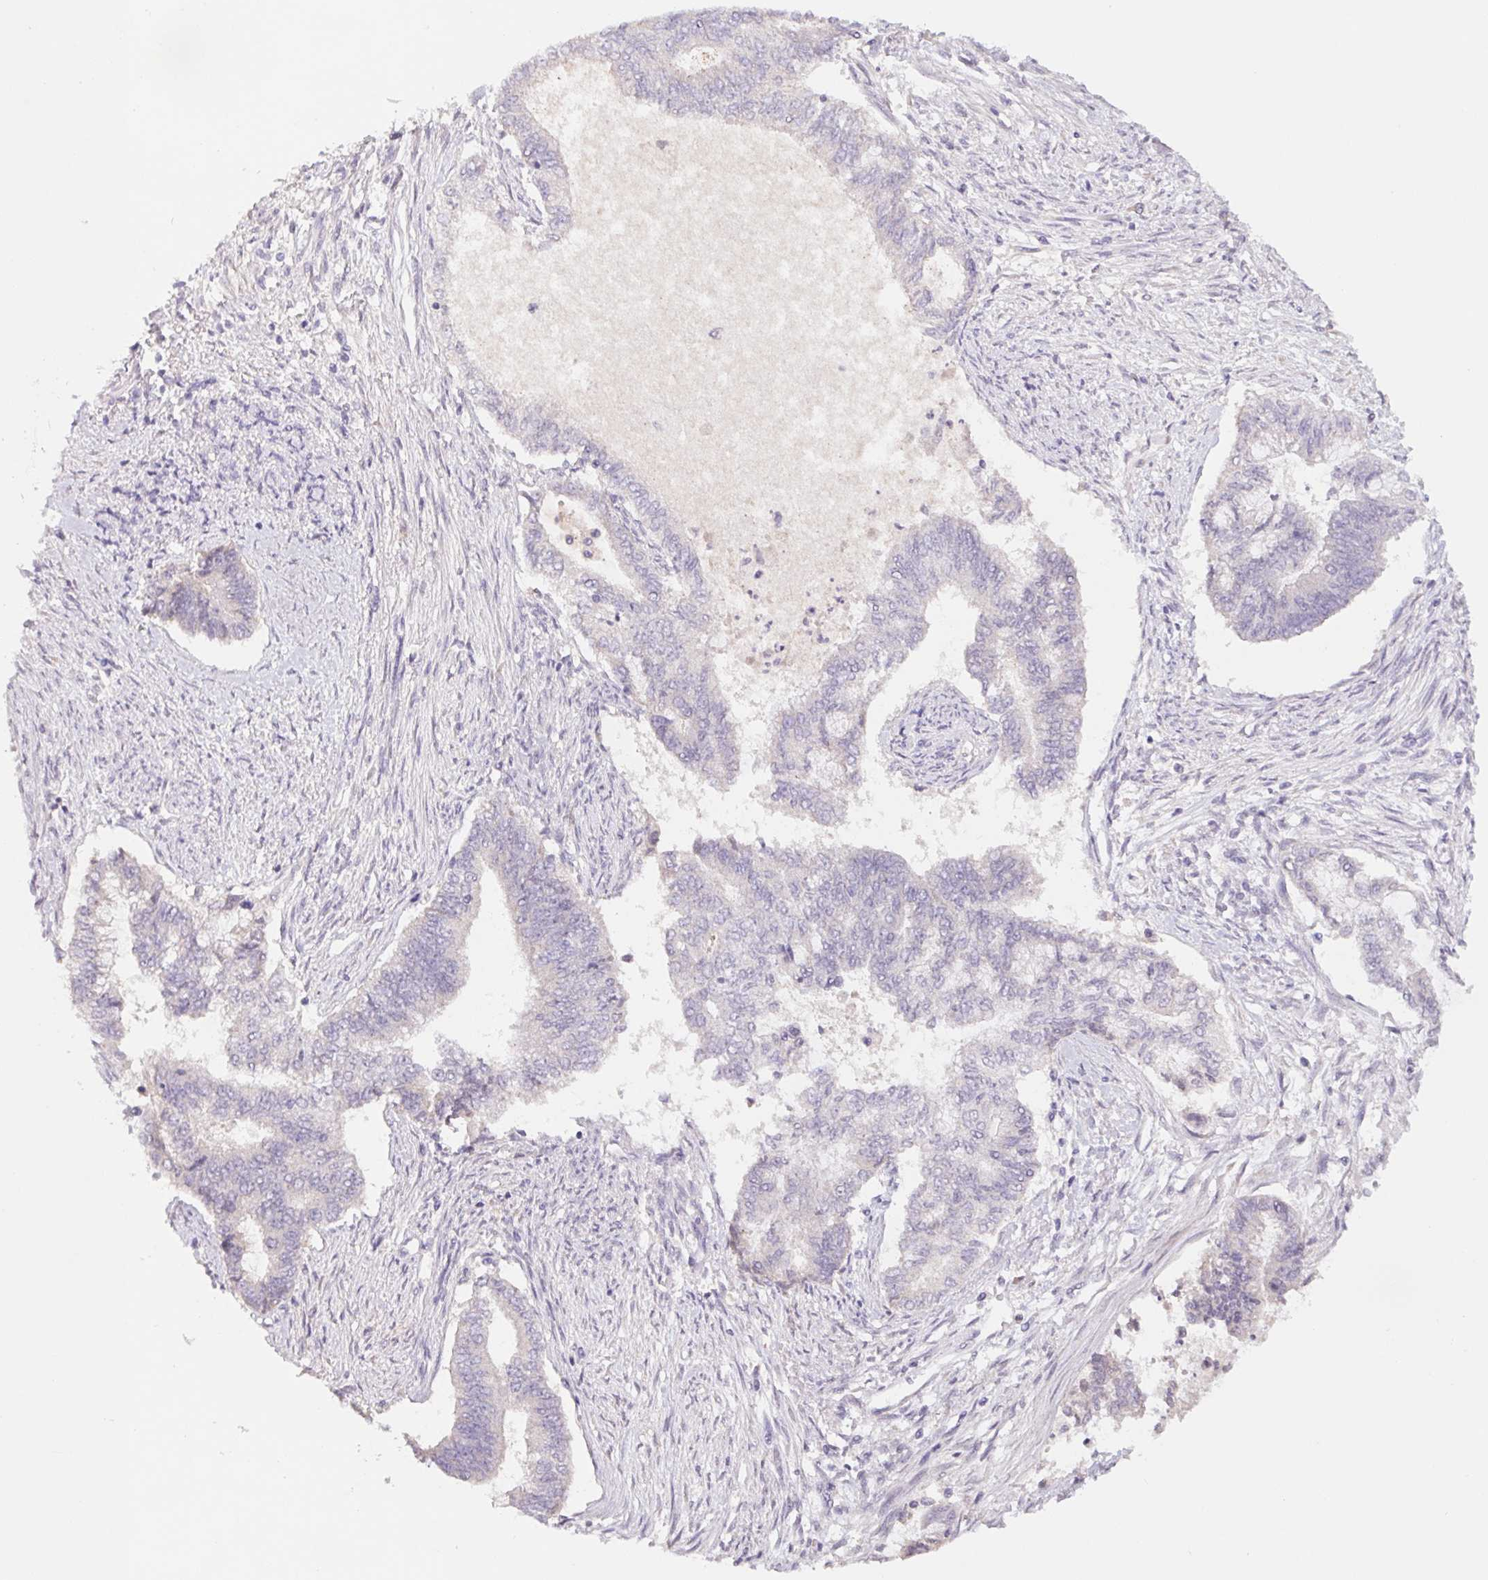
{"staining": {"intensity": "negative", "quantity": "none", "location": "none"}, "tissue": "endometrial cancer", "cell_type": "Tumor cells", "image_type": "cancer", "snomed": [{"axis": "morphology", "description": "Adenocarcinoma, NOS"}, {"axis": "topography", "description": "Endometrium"}], "caption": "Endometrial cancer was stained to show a protein in brown. There is no significant expression in tumor cells. Brightfield microscopy of IHC stained with DAB (3,3'-diaminobenzidine) (brown) and hematoxylin (blue), captured at high magnification.", "gene": "PNMA8B", "patient": {"sex": "female", "age": 65}}